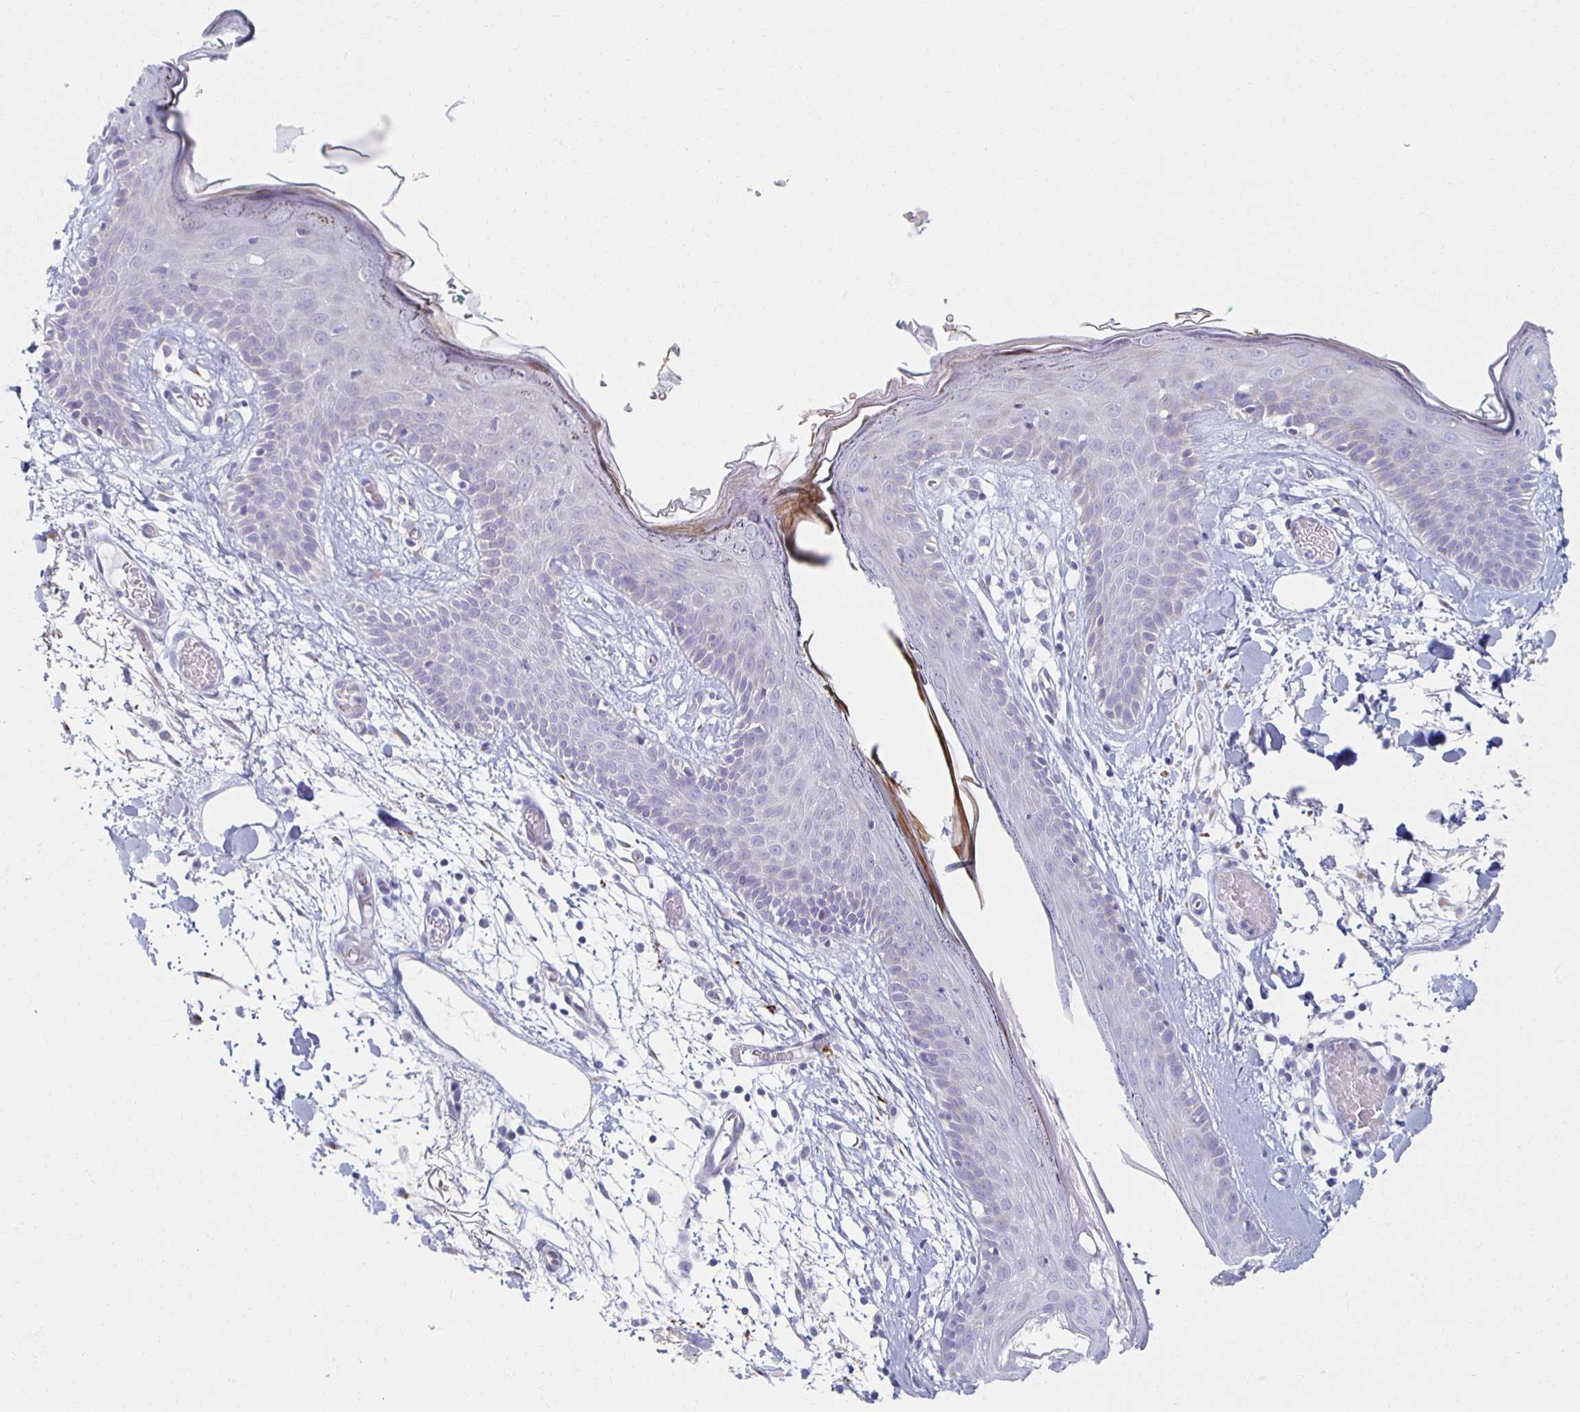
{"staining": {"intensity": "negative", "quantity": "none", "location": "none"}, "tissue": "skin", "cell_type": "Fibroblasts", "image_type": "normal", "snomed": [{"axis": "morphology", "description": "Normal tissue, NOS"}, {"axis": "topography", "description": "Skin"}], "caption": "DAB (3,3'-diaminobenzidine) immunohistochemical staining of normal human skin exhibits no significant positivity in fibroblasts. Nuclei are stained in blue.", "gene": "TEX44", "patient": {"sex": "male", "age": 79}}